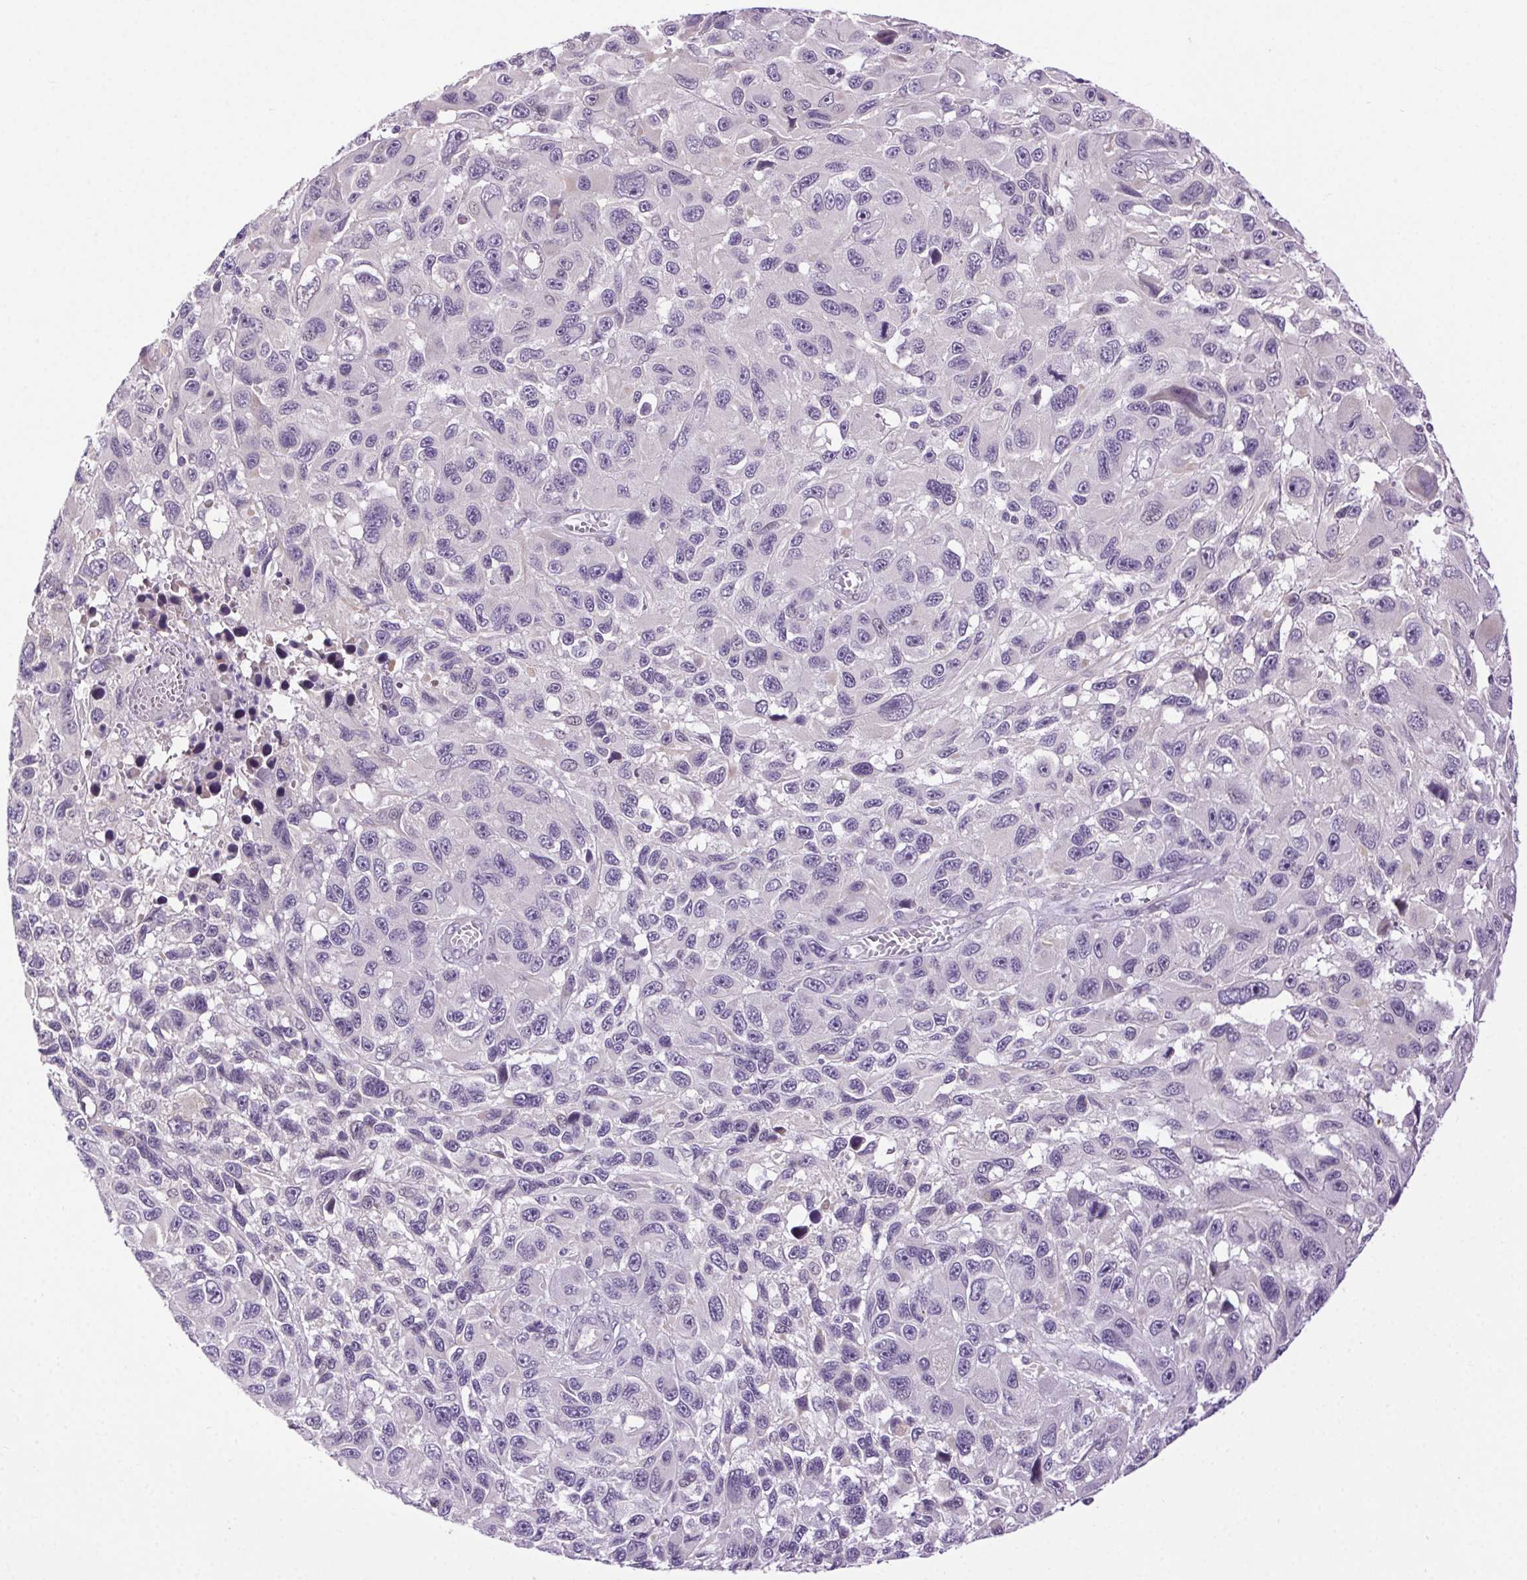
{"staining": {"intensity": "negative", "quantity": "none", "location": "none"}, "tissue": "melanoma", "cell_type": "Tumor cells", "image_type": "cancer", "snomed": [{"axis": "morphology", "description": "Malignant melanoma, NOS"}, {"axis": "topography", "description": "Skin"}], "caption": "Tumor cells show no significant positivity in melanoma. (Stains: DAB (3,3'-diaminobenzidine) IHC with hematoxylin counter stain, Microscopy: brightfield microscopy at high magnification).", "gene": "SYT11", "patient": {"sex": "male", "age": 53}}